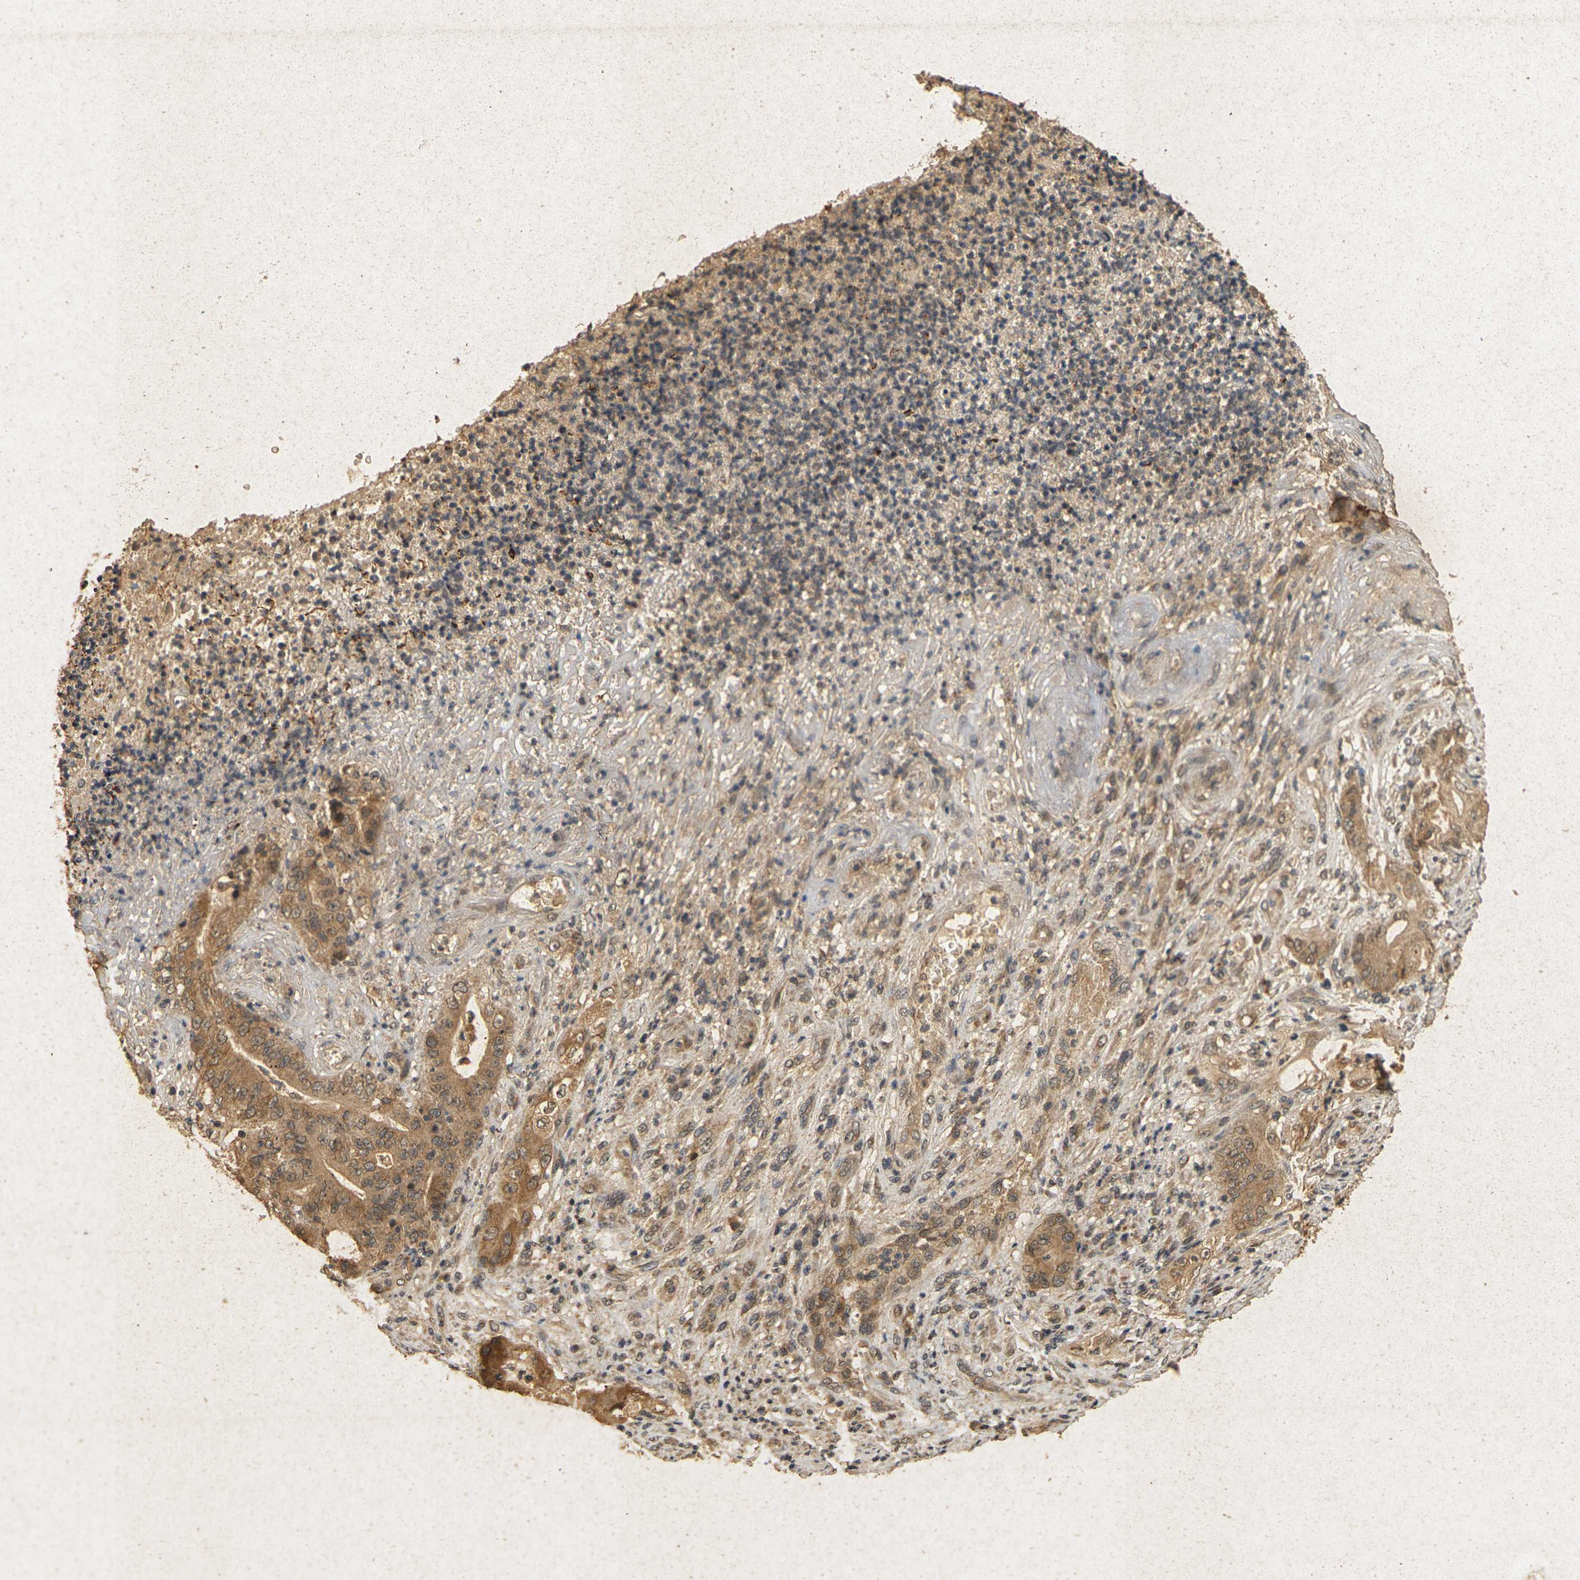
{"staining": {"intensity": "moderate", "quantity": ">75%", "location": "cytoplasmic/membranous"}, "tissue": "stomach cancer", "cell_type": "Tumor cells", "image_type": "cancer", "snomed": [{"axis": "morphology", "description": "Adenocarcinoma, NOS"}, {"axis": "topography", "description": "Stomach"}], "caption": "Stomach adenocarcinoma stained with a protein marker displays moderate staining in tumor cells.", "gene": "ERN1", "patient": {"sex": "female", "age": 73}}